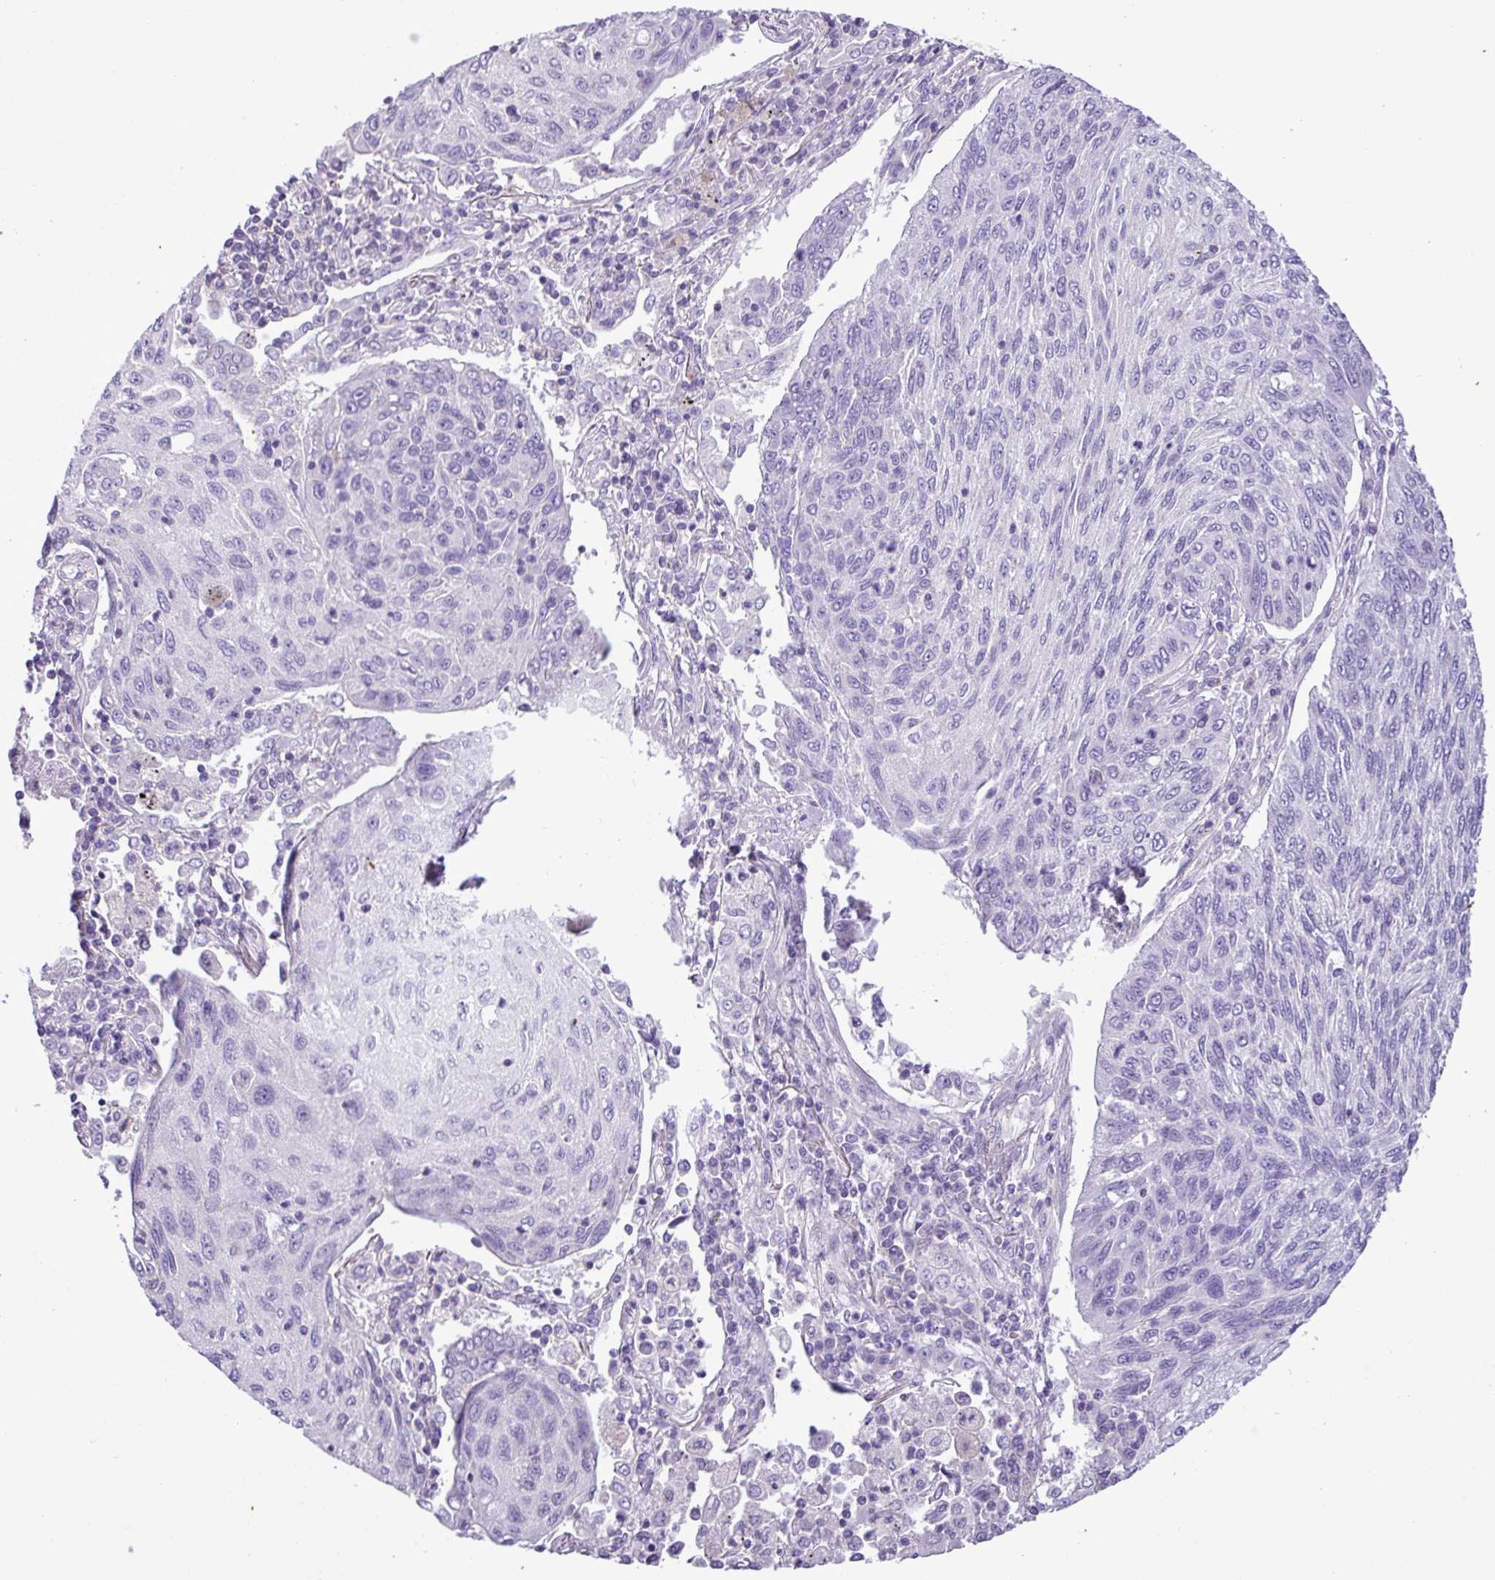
{"staining": {"intensity": "negative", "quantity": "none", "location": "none"}, "tissue": "lung cancer", "cell_type": "Tumor cells", "image_type": "cancer", "snomed": [{"axis": "morphology", "description": "Squamous cell carcinoma, NOS"}, {"axis": "topography", "description": "Lung"}], "caption": "A micrograph of human lung cancer (squamous cell carcinoma) is negative for staining in tumor cells.", "gene": "ZNF334", "patient": {"sex": "female", "age": 66}}